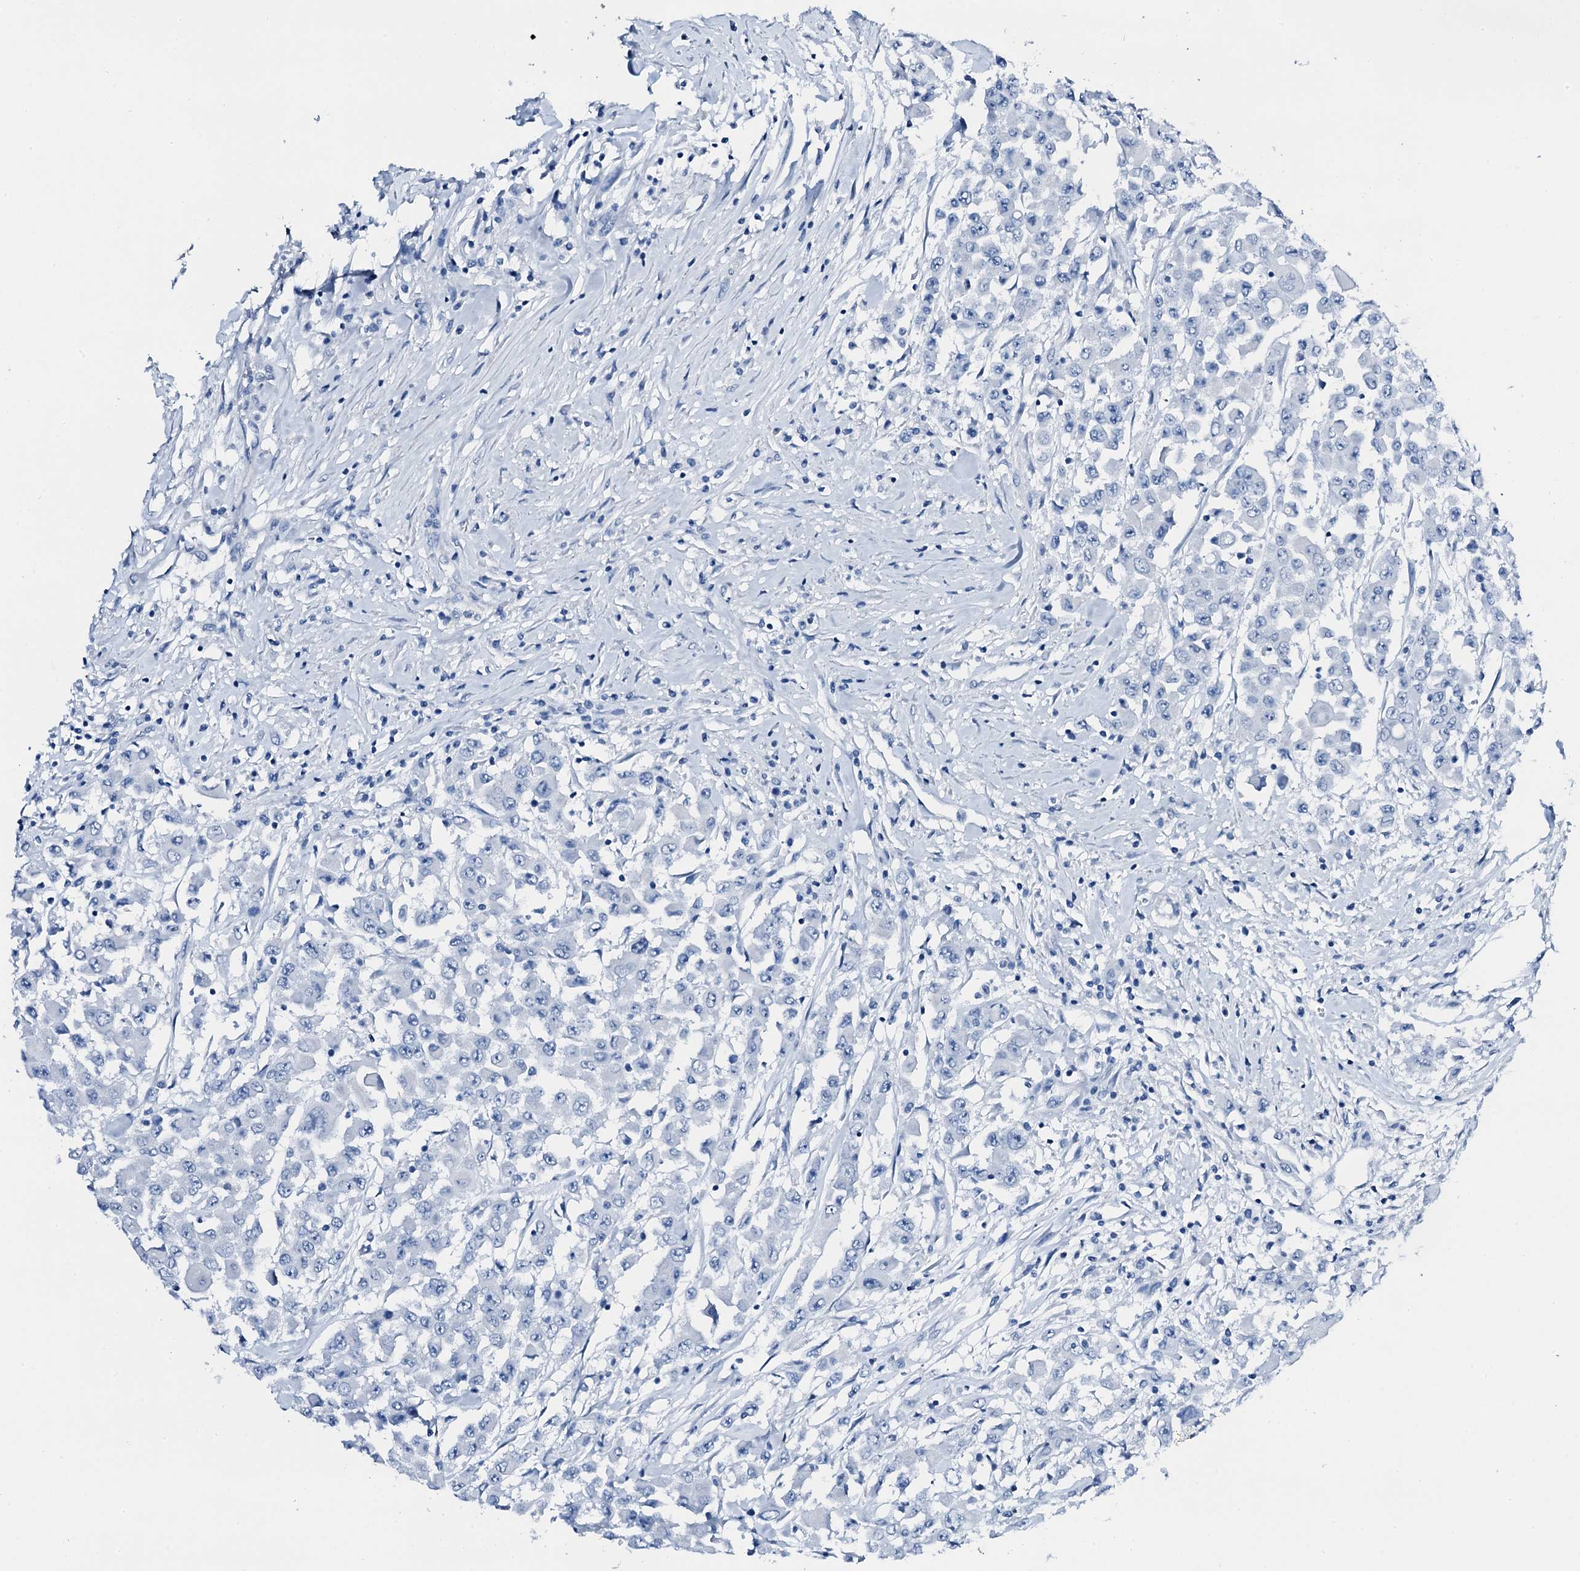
{"staining": {"intensity": "negative", "quantity": "none", "location": "none"}, "tissue": "colorectal cancer", "cell_type": "Tumor cells", "image_type": "cancer", "snomed": [{"axis": "morphology", "description": "Adenocarcinoma, NOS"}, {"axis": "topography", "description": "Colon"}], "caption": "Immunohistochemistry image of neoplastic tissue: colorectal cancer stained with DAB (3,3'-diaminobenzidine) exhibits no significant protein expression in tumor cells.", "gene": "PTH", "patient": {"sex": "male", "age": 51}}